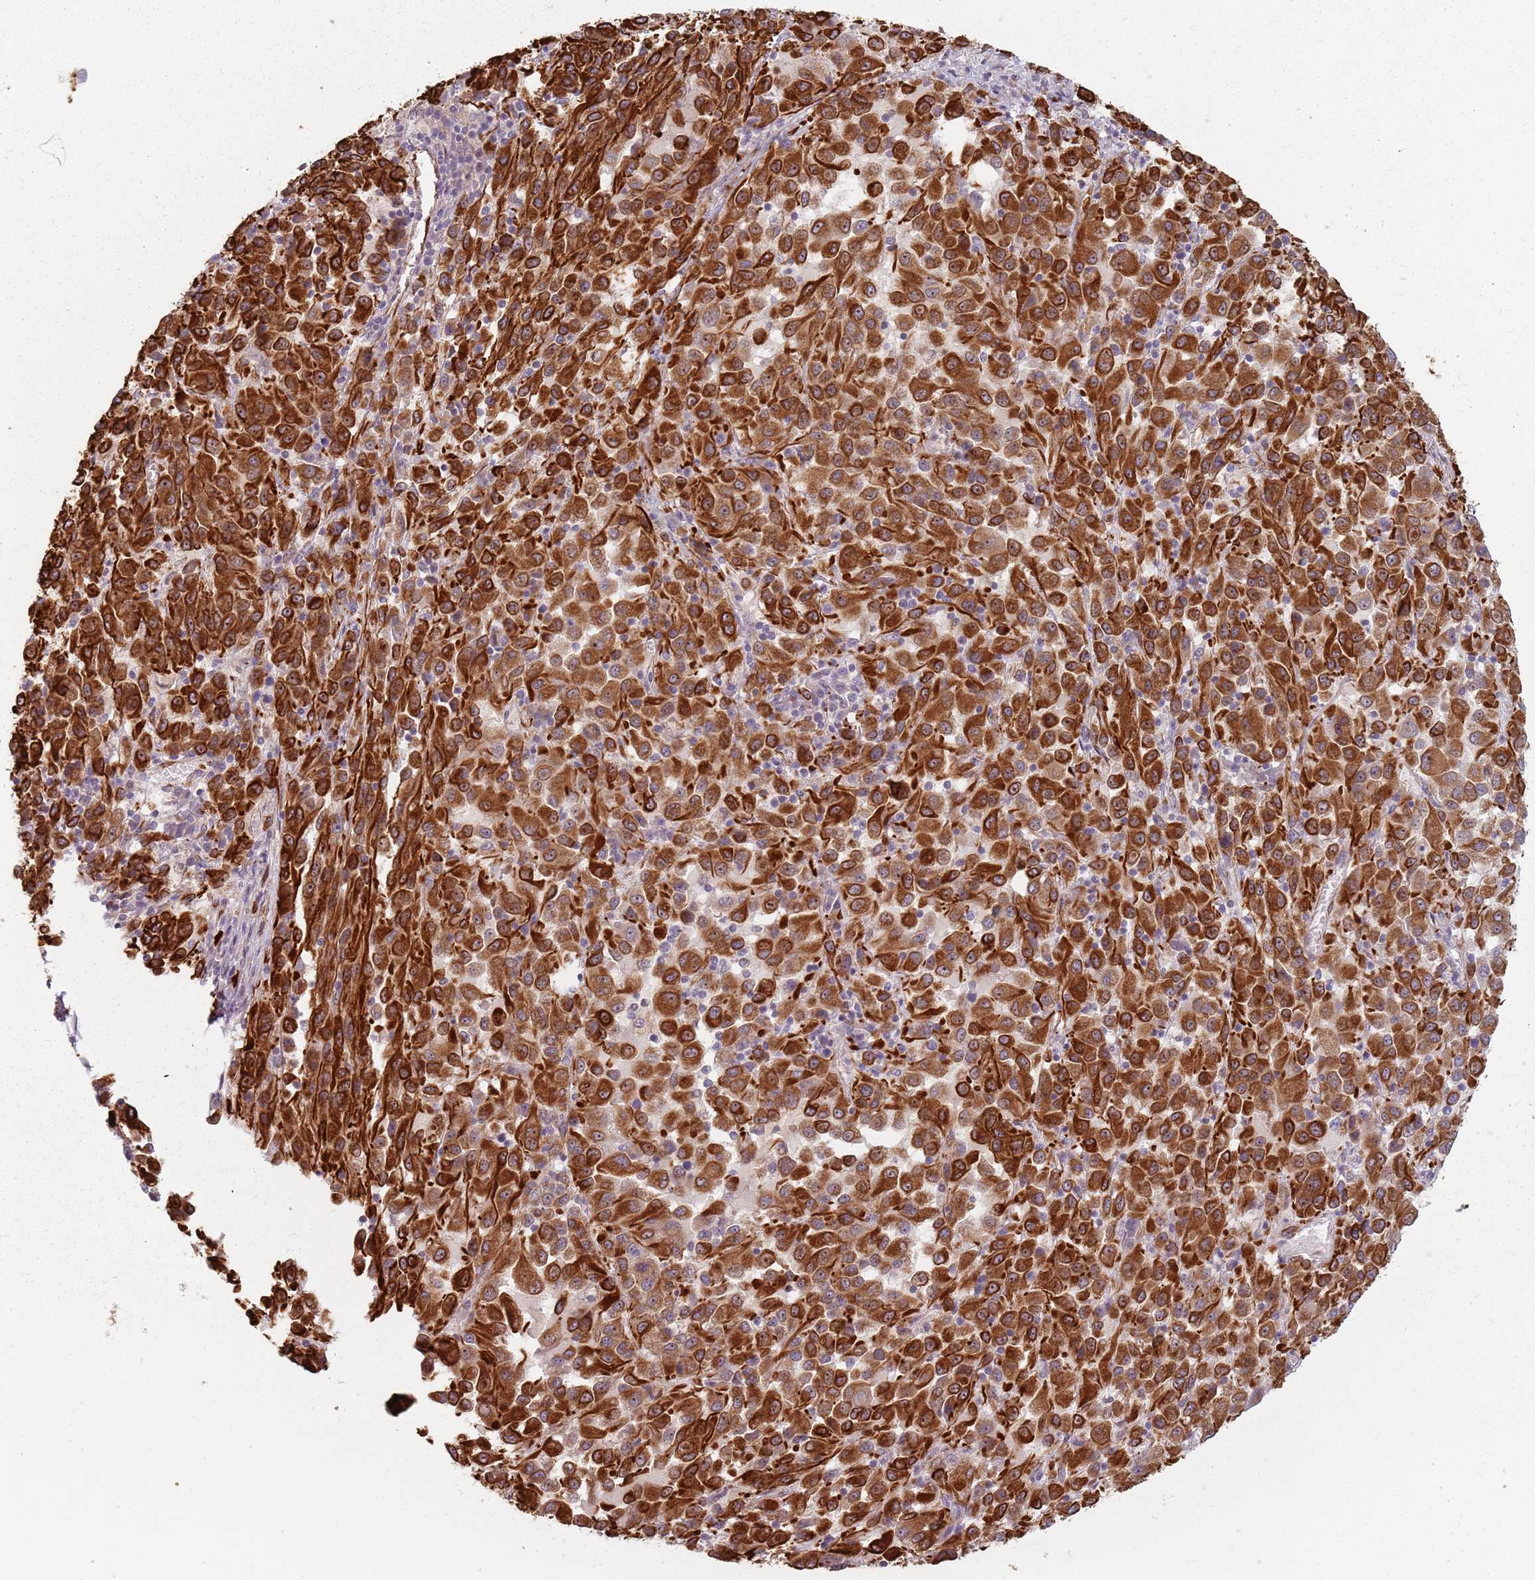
{"staining": {"intensity": "strong", "quantity": ">75%", "location": "cytoplasmic/membranous"}, "tissue": "melanoma", "cell_type": "Tumor cells", "image_type": "cancer", "snomed": [{"axis": "morphology", "description": "Malignant melanoma, Metastatic site"}, {"axis": "topography", "description": "Lung"}], "caption": "Human melanoma stained with a brown dye shows strong cytoplasmic/membranous positive expression in about >75% of tumor cells.", "gene": "GAS2L3", "patient": {"sex": "male", "age": 64}}